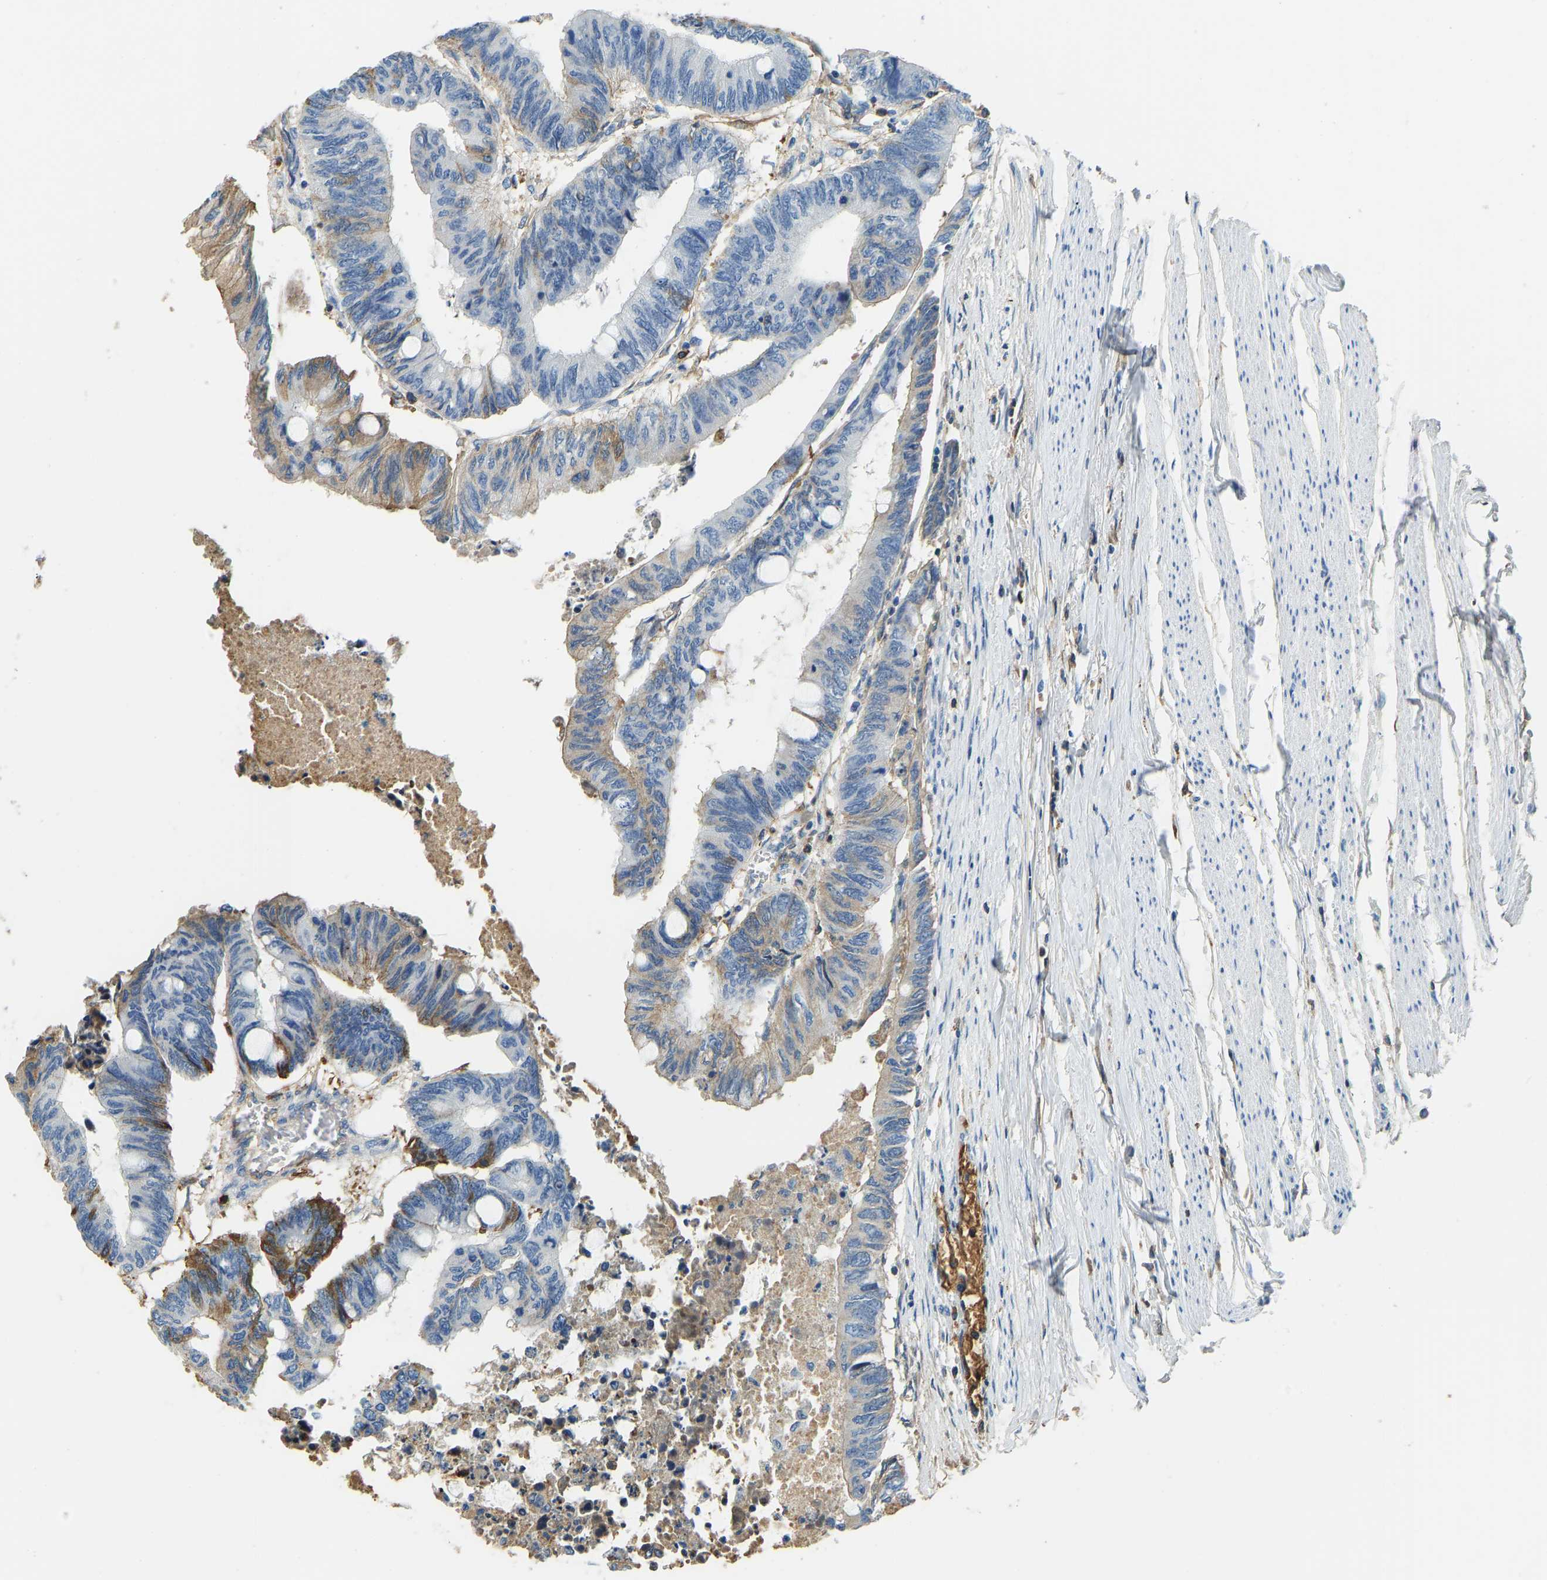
{"staining": {"intensity": "weak", "quantity": "<25%", "location": "cytoplasmic/membranous"}, "tissue": "colorectal cancer", "cell_type": "Tumor cells", "image_type": "cancer", "snomed": [{"axis": "morphology", "description": "Normal tissue, NOS"}, {"axis": "morphology", "description": "Adenocarcinoma, NOS"}, {"axis": "topography", "description": "Rectum"}, {"axis": "topography", "description": "Peripheral nerve tissue"}], "caption": "A photomicrograph of colorectal cancer (adenocarcinoma) stained for a protein displays no brown staining in tumor cells. The staining is performed using DAB brown chromogen with nuclei counter-stained in using hematoxylin.", "gene": "THBS4", "patient": {"sex": "male", "age": 92}}